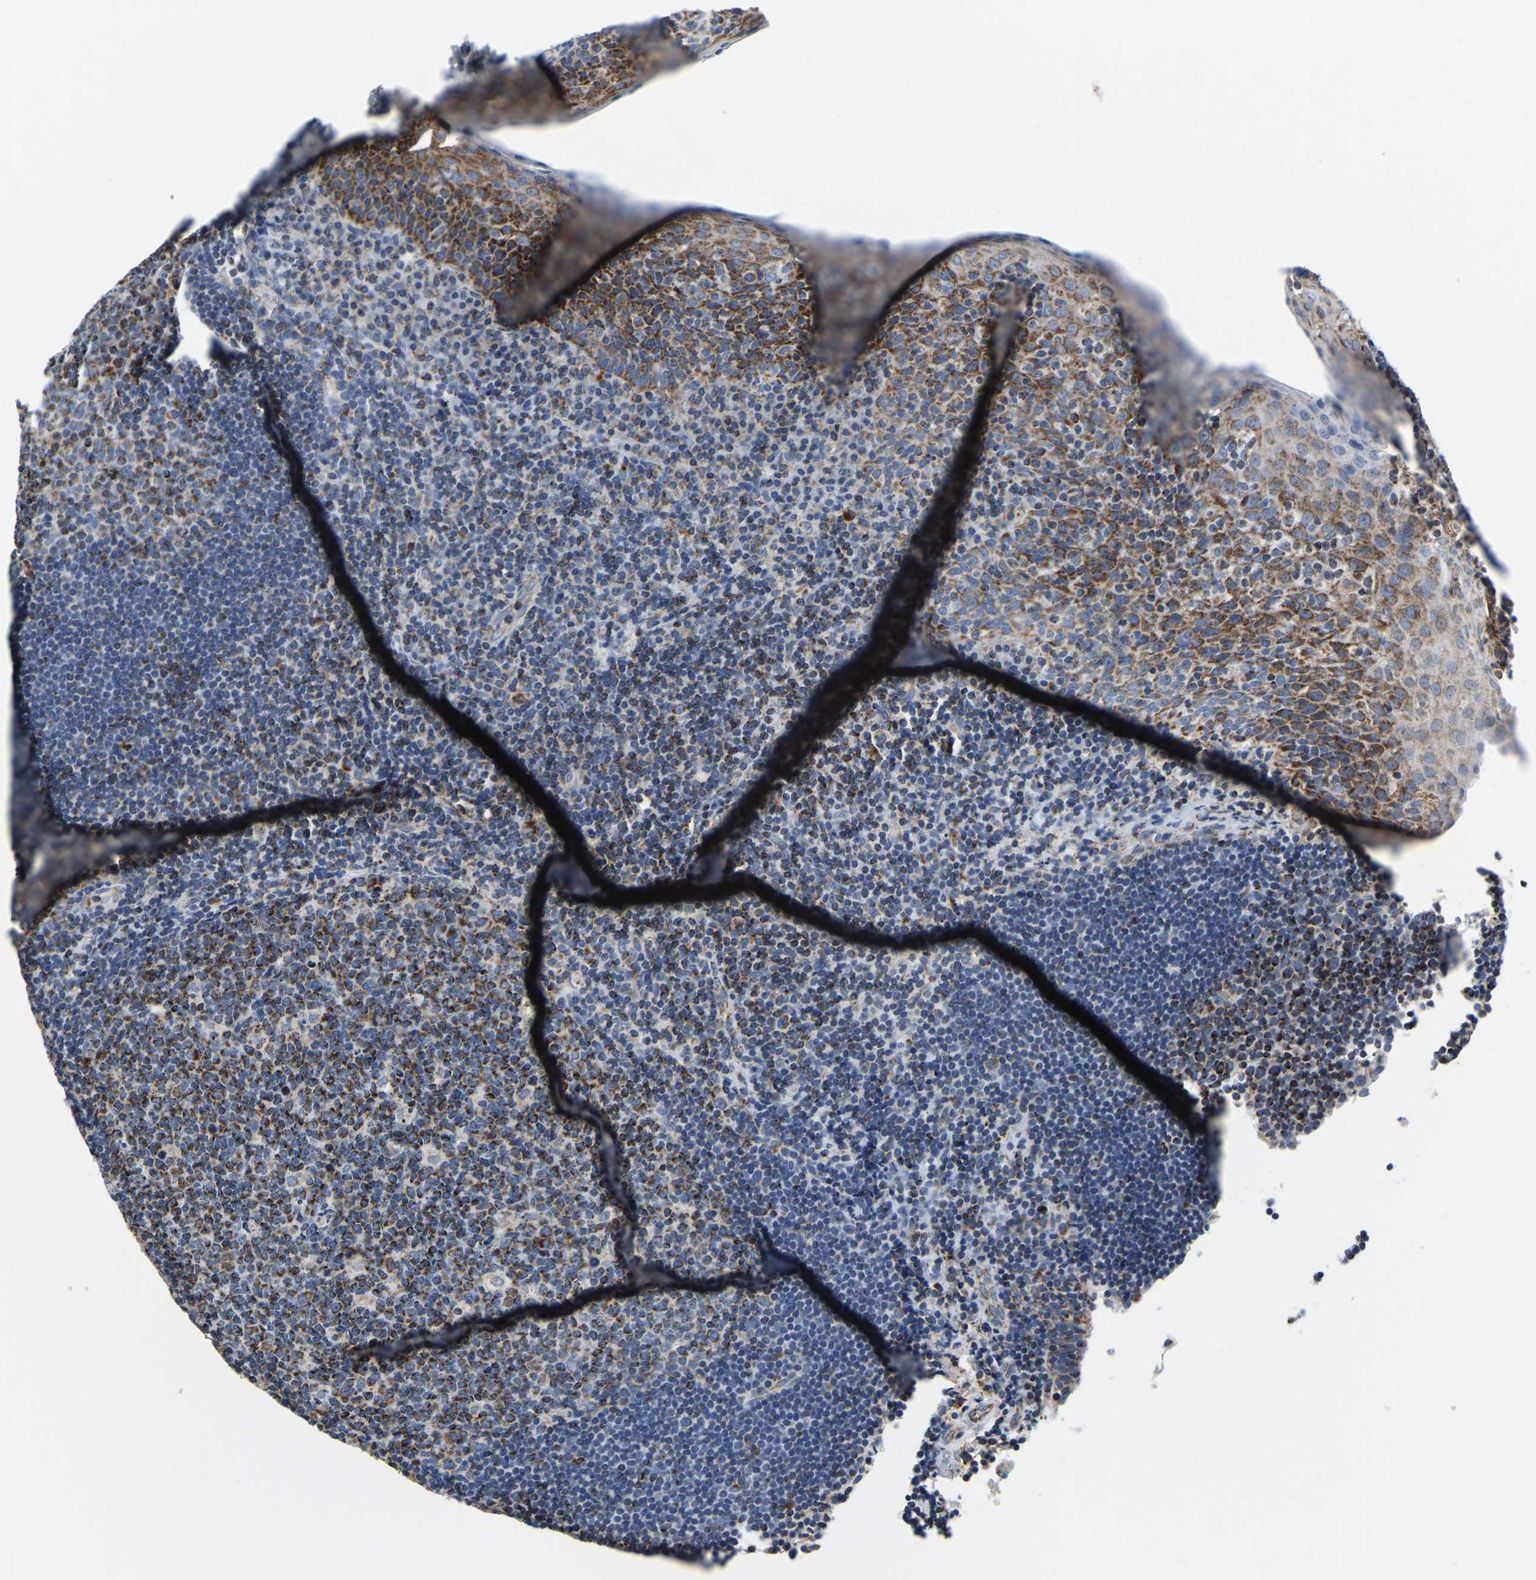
{"staining": {"intensity": "moderate", "quantity": ">75%", "location": "cytoplasmic/membranous"}, "tissue": "tonsil", "cell_type": "Germinal center cells", "image_type": "normal", "snomed": [{"axis": "morphology", "description": "Normal tissue, NOS"}, {"axis": "topography", "description": "Tonsil"}], "caption": "This is an image of immunohistochemistry (IHC) staining of normal tonsil, which shows moderate staining in the cytoplasmic/membranous of germinal center cells.", "gene": "SFXN1", "patient": {"sex": "male", "age": 17}}